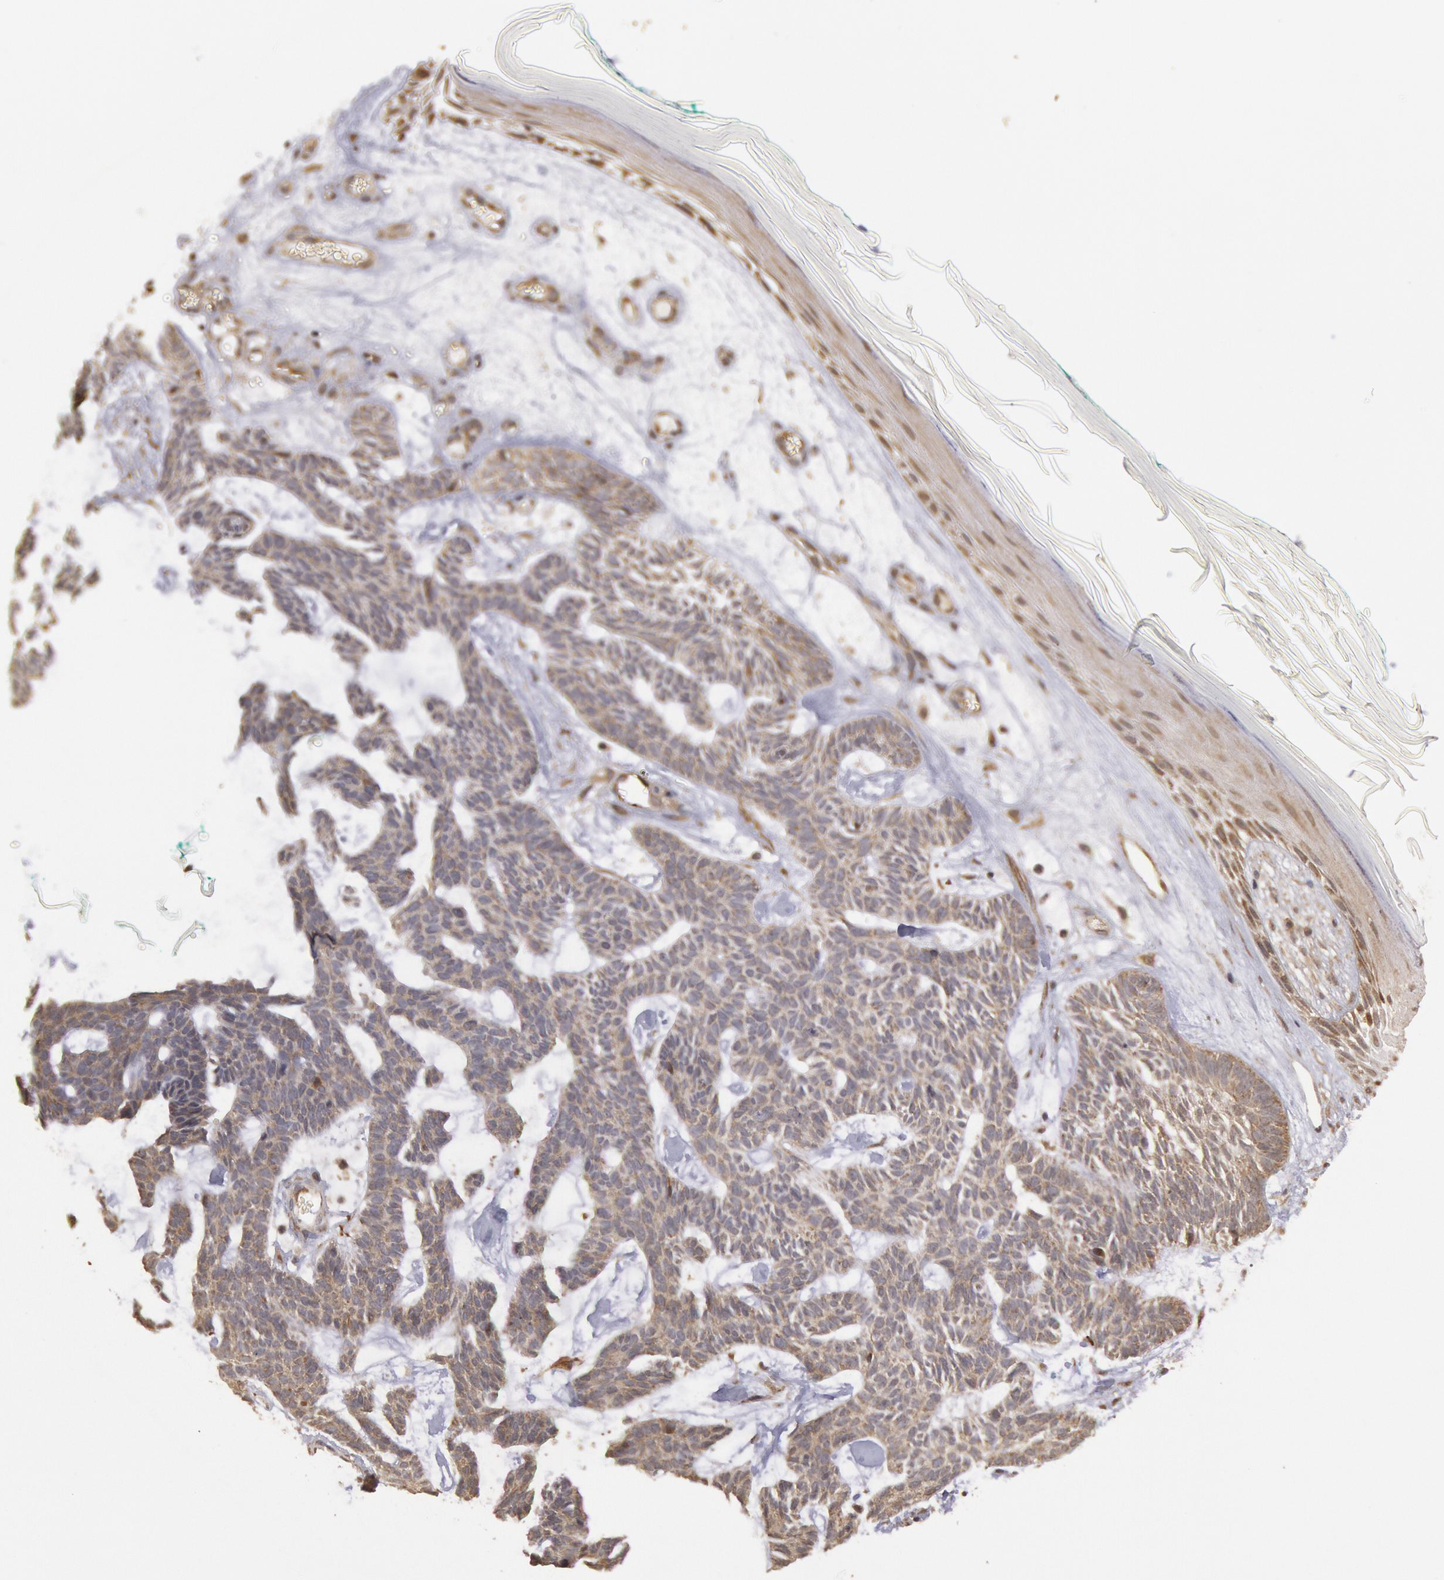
{"staining": {"intensity": "weak", "quantity": ">75%", "location": "cytoplasmic/membranous"}, "tissue": "skin cancer", "cell_type": "Tumor cells", "image_type": "cancer", "snomed": [{"axis": "morphology", "description": "Basal cell carcinoma"}, {"axis": "topography", "description": "Skin"}], "caption": "The image exhibits immunohistochemical staining of basal cell carcinoma (skin). There is weak cytoplasmic/membranous expression is identified in about >75% of tumor cells.", "gene": "USP14", "patient": {"sex": "male", "age": 75}}